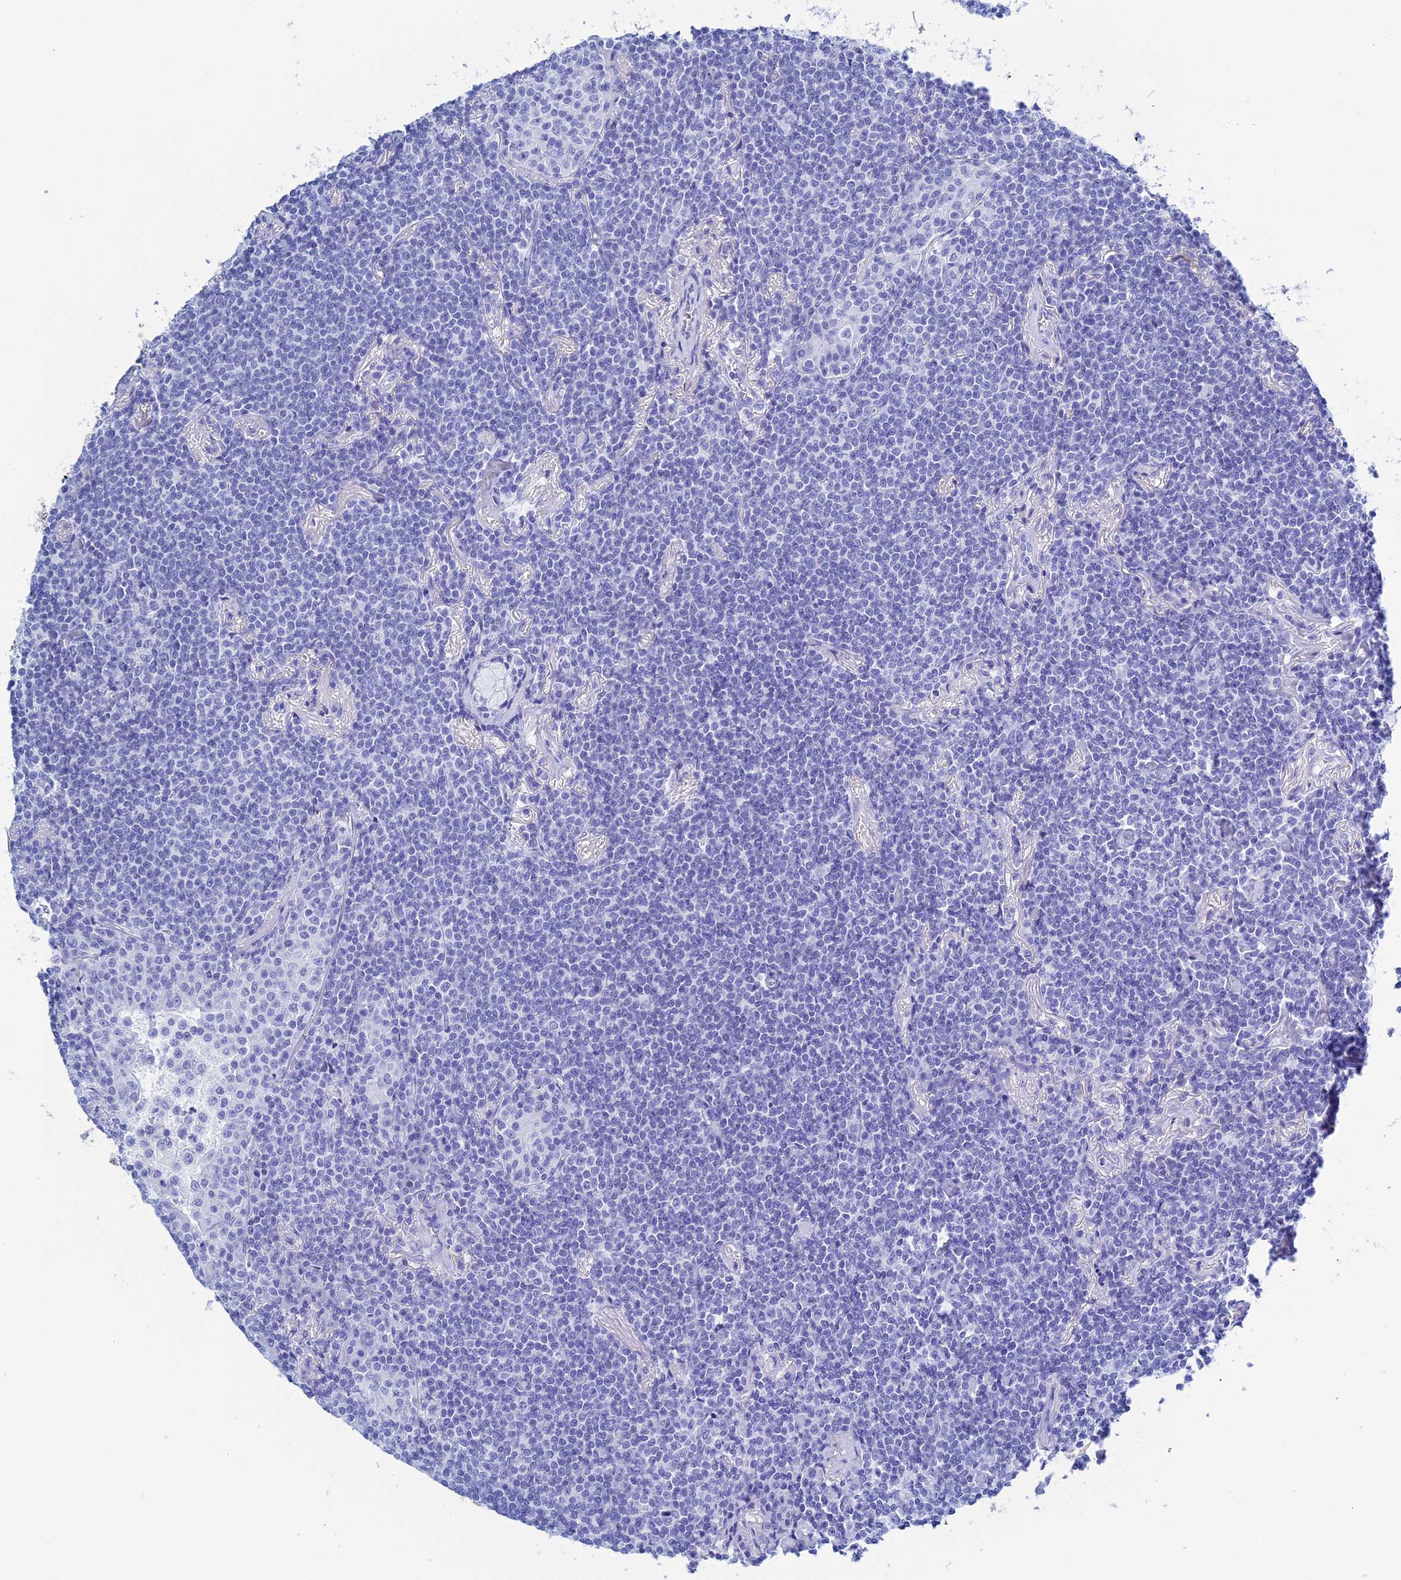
{"staining": {"intensity": "negative", "quantity": "none", "location": "none"}, "tissue": "lymphoma", "cell_type": "Tumor cells", "image_type": "cancer", "snomed": [{"axis": "morphology", "description": "Malignant lymphoma, non-Hodgkin's type, Low grade"}, {"axis": "topography", "description": "Lung"}], "caption": "IHC image of neoplastic tissue: malignant lymphoma, non-Hodgkin's type (low-grade) stained with DAB (3,3'-diaminobenzidine) shows no significant protein staining in tumor cells.", "gene": "TEX101", "patient": {"sex": "female", "age": 71}}